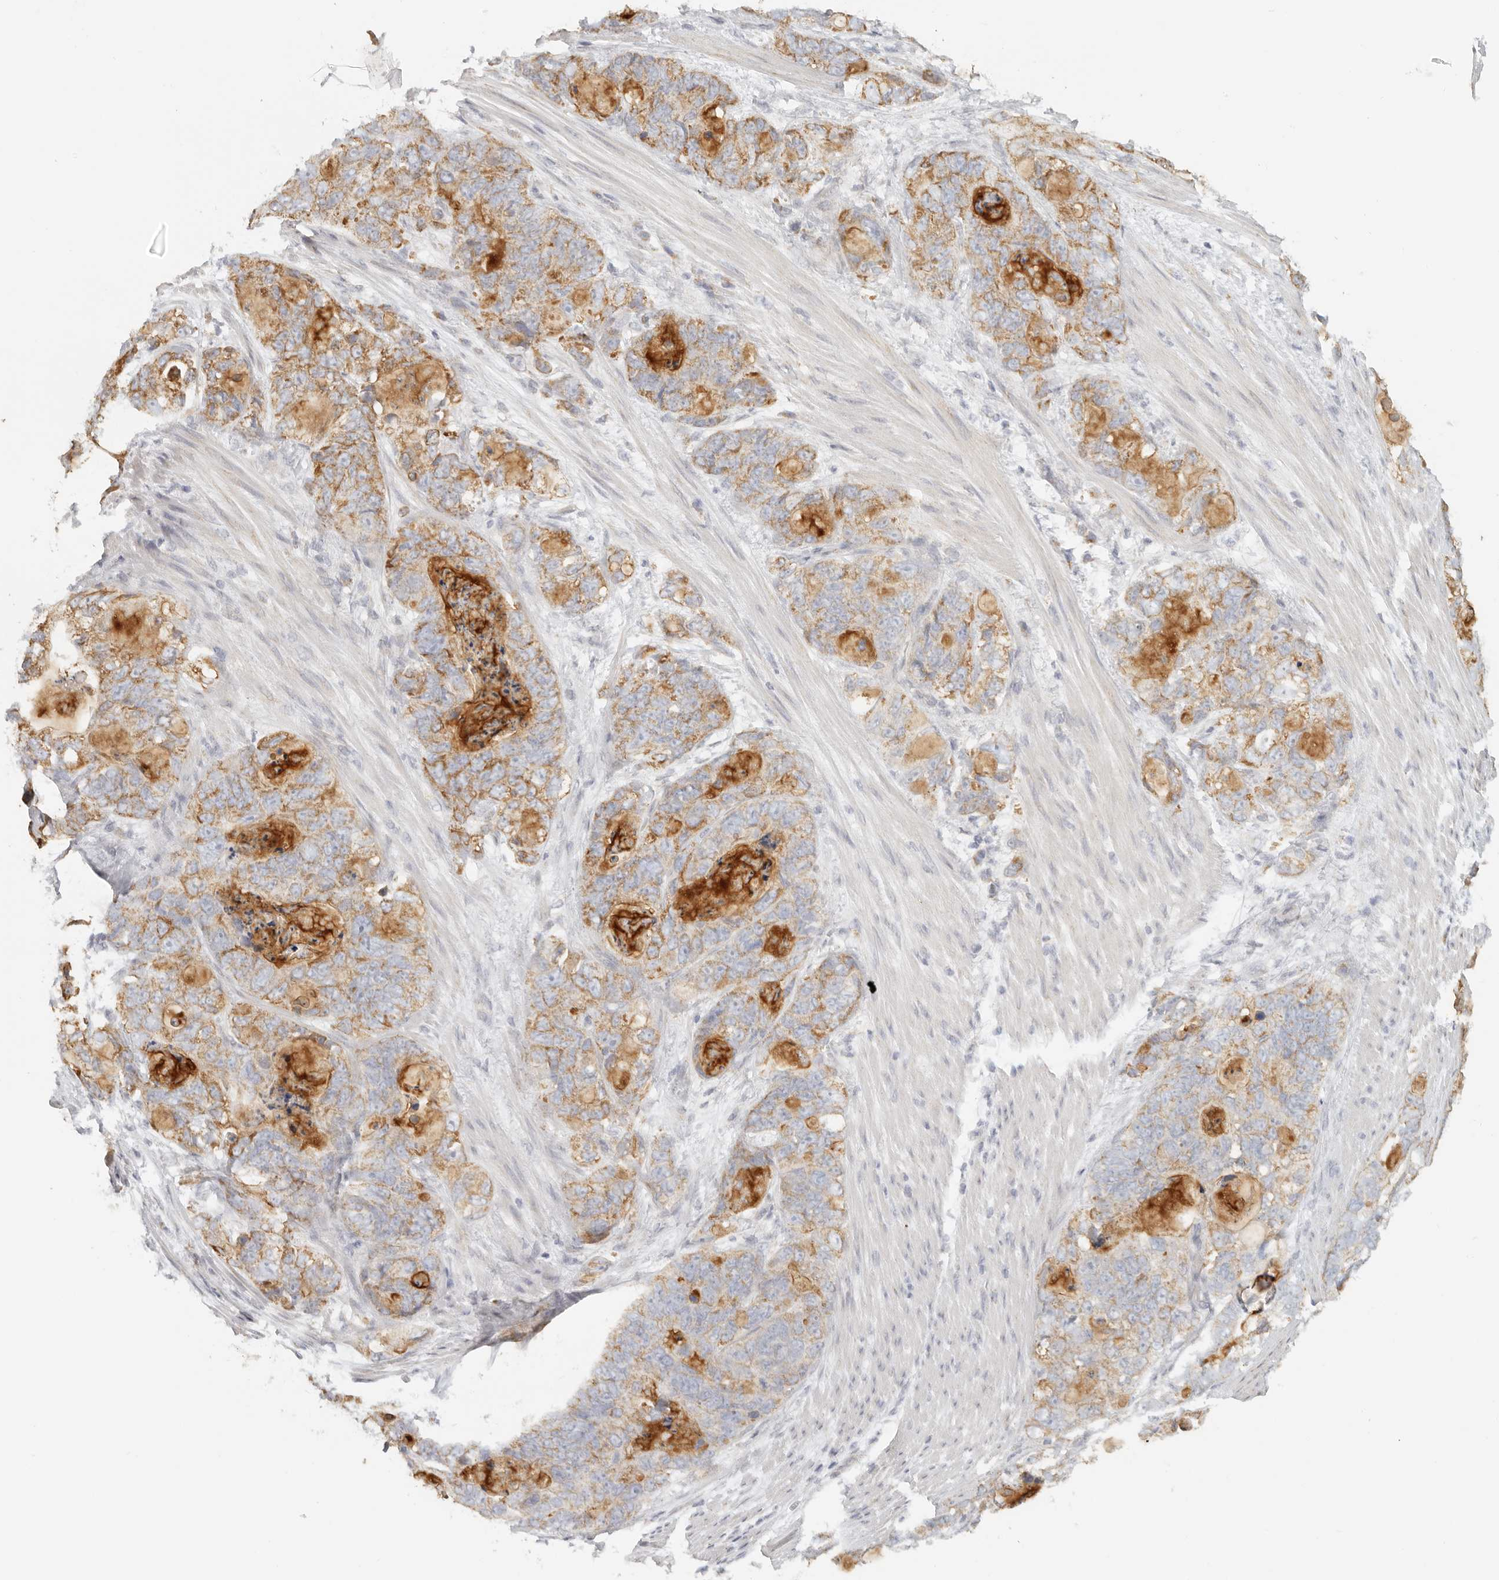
{"staining": {"intensity": "moderate", "quantity": "25%-75%", "location": "cytoplasmic/membranous"}, "tissue": "stomach cancer", "cell_type": "Tumor cells", "image_type": "cancer", "snomed": [{"axis": "morphology", "description": "Normal tissue, NOS"}, {"axis": "morphology", "description": "Adenocarcinoma, NOS"}, {"axis": "topography", "description": "Stomach"}], "caption": "Protein analysis of adenocarcinoma (stomach) tissue reveals moderate cytoplasmic/membranous staining in approximately 25%-75% of tumor cells.", "gene": "KDF1", "patient": {"sex": "female", "age": 89}}